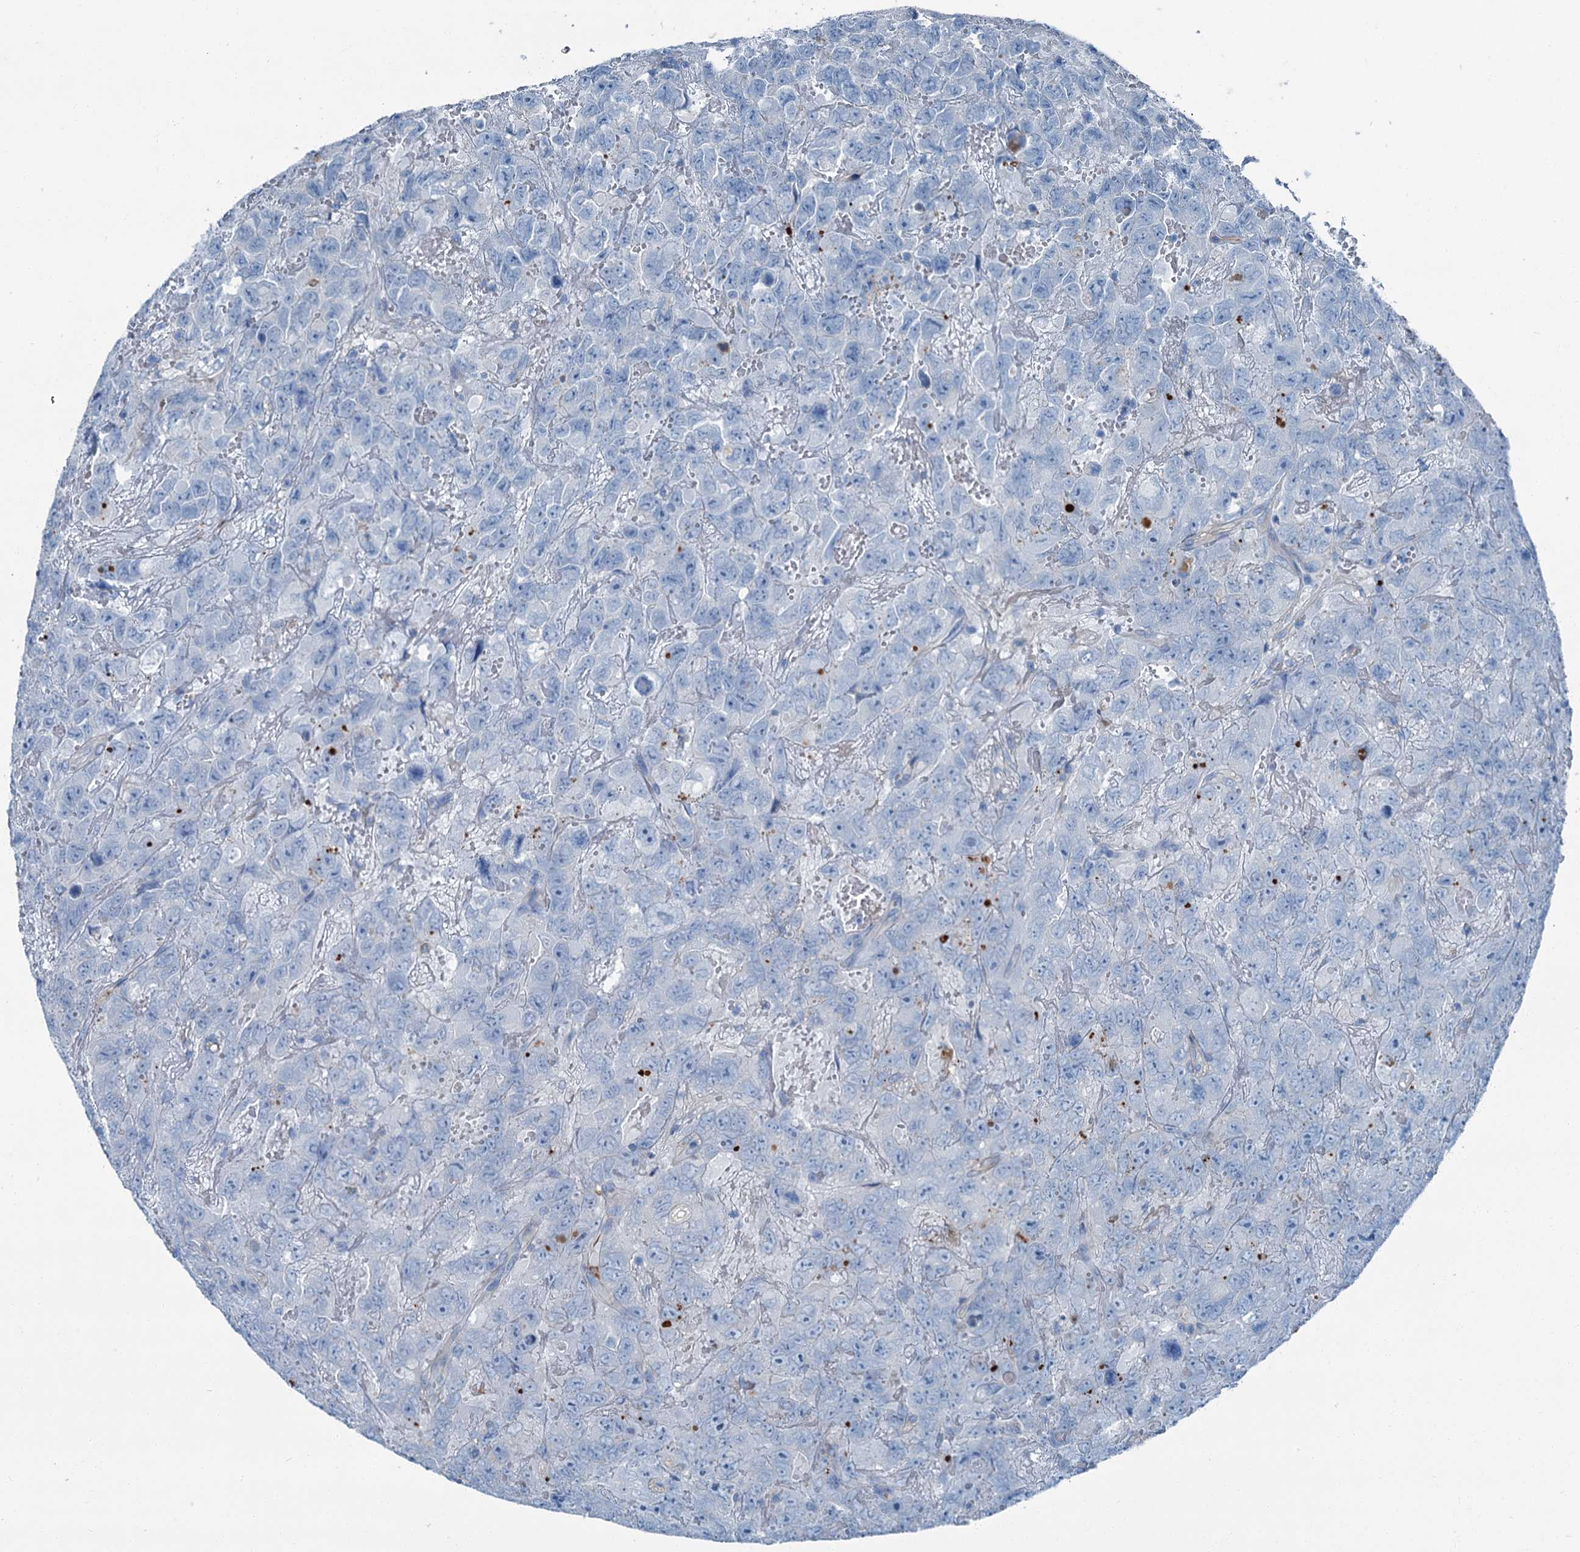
{"staining": {"intensity": "negative", "quantity": "none", "location": "none"}, "tissue": "testis cancer", "cell_type": "Tumor cells", "image_type": "cancer", "snomed": [{"axis": "morphology", "description": "Carcinoma, Embryonal, NOS"}, {"axis": "topography", "description": "Testis"}], "caption": "This is a micrograph of IHC staining of testis cancer, which shows no staining in tumor cells.", "gene": "AXL", "patient": {"sex": "male", "age": 45}}